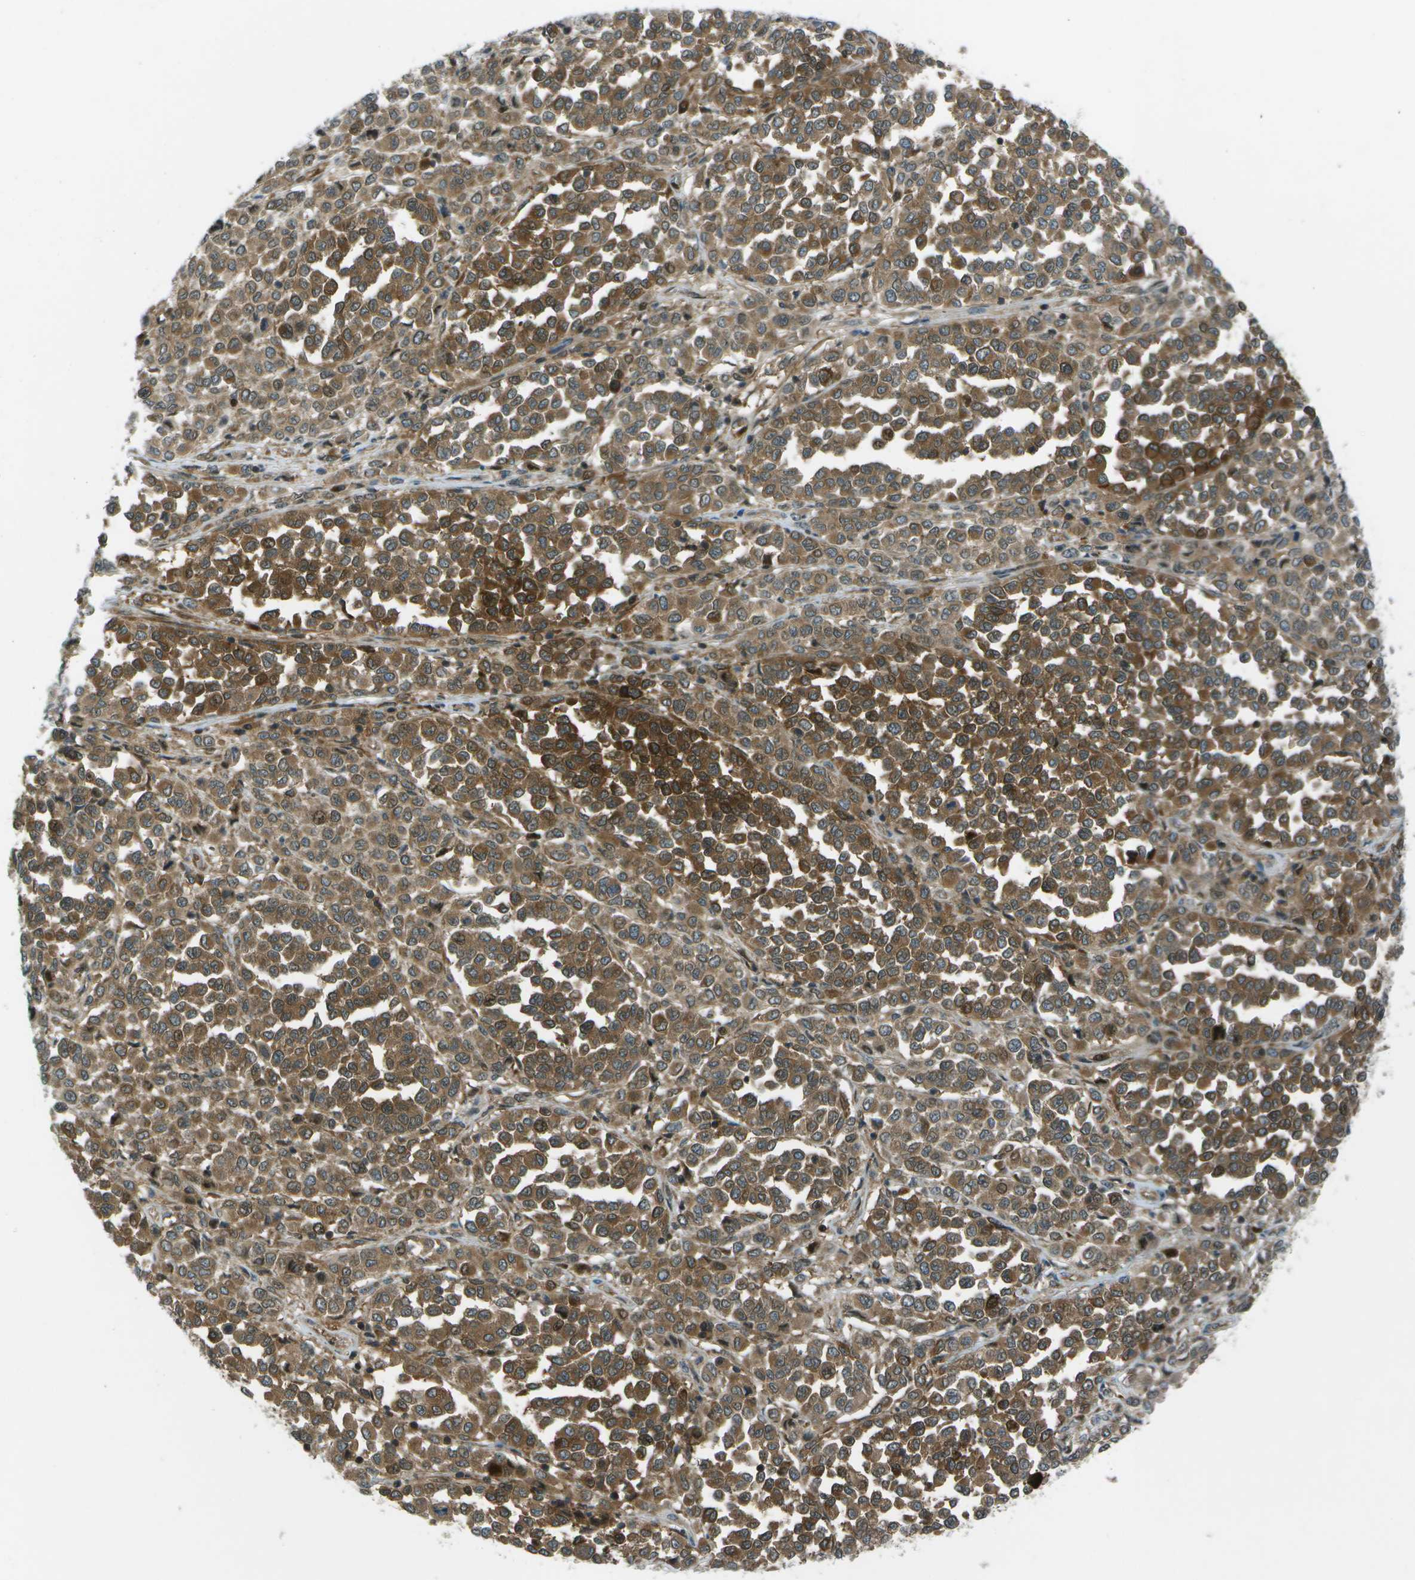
{"staining": {"intensity": "moderate", "quantity": ">75%", "location": "cytoplasmic/membranous"}, "tissue": "melanoma", "cell_type": "Tumor cells", "image_type": "cancer", "snomed": [{"axis": "morphology", "description": "Malignant melanoma, Metastatic site"}, {"axis": "topography", "description": "Pancreas"}], "caption": "Moderate cytoplasmic/membranous positivity is appreciated in approximately >75% of tumor cells in melanoma.", "gene": "TMEM19", "patient": {"sex": "female", "age": 30}}